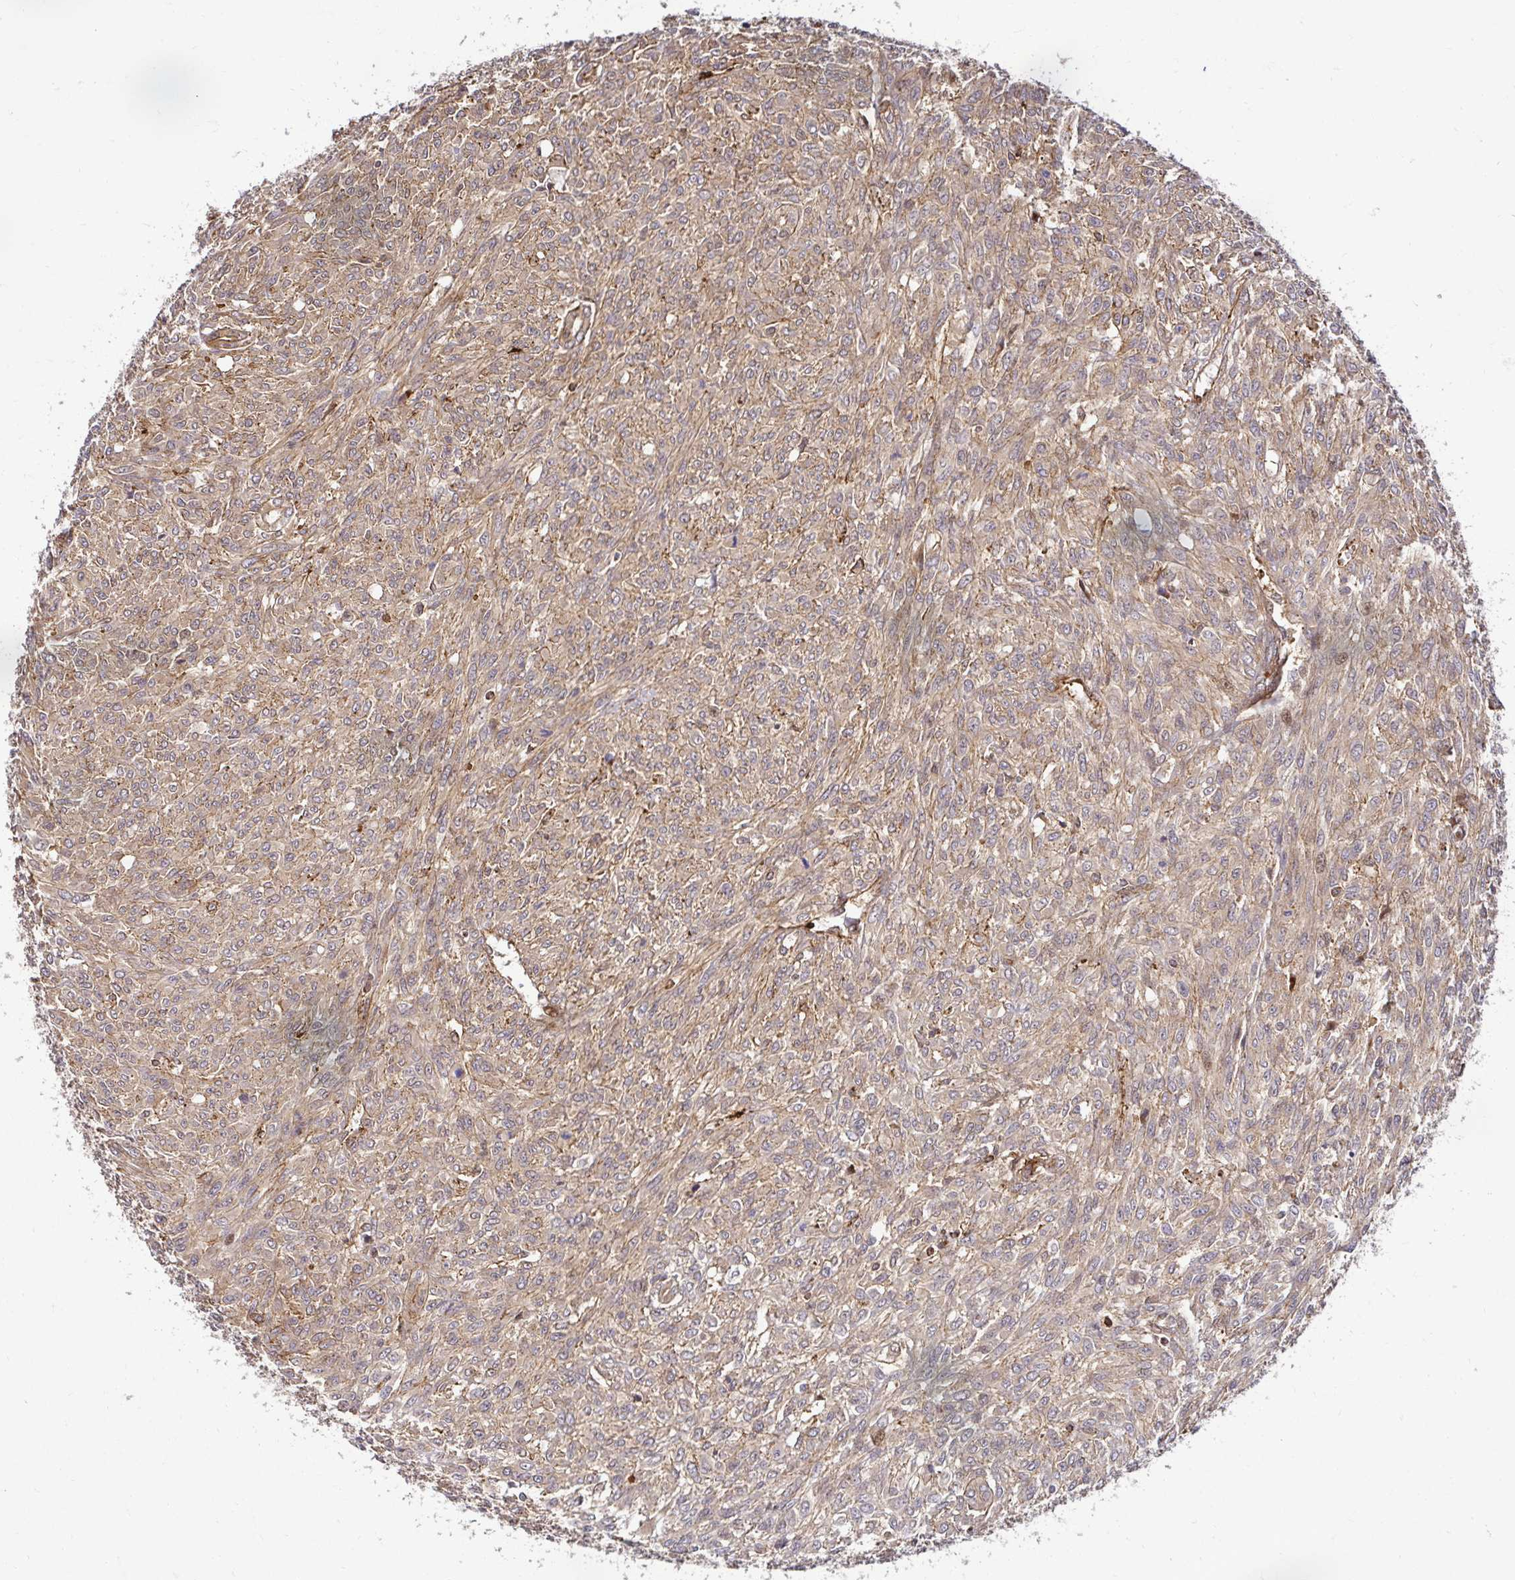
{"staining": {"intensity": "negative", "quantity": "none", "location": "none"}, "tissue": "renal cancer", "cell_type": "Tumor cells", "image_type": "cancer", "snomed": [{"axis": "morphology", "description": "Adenocarcinoma, NOS"}, {"axis": "topography", "description": "Kidney"}], "caption": "Immunohistochemistry (IHC) histopathology image of renal cancer stained for a protein (brown), which shows no positivity in tumor cells.", "gene": "PSMA4", "patient": {"sex": "male", "age": 58}}